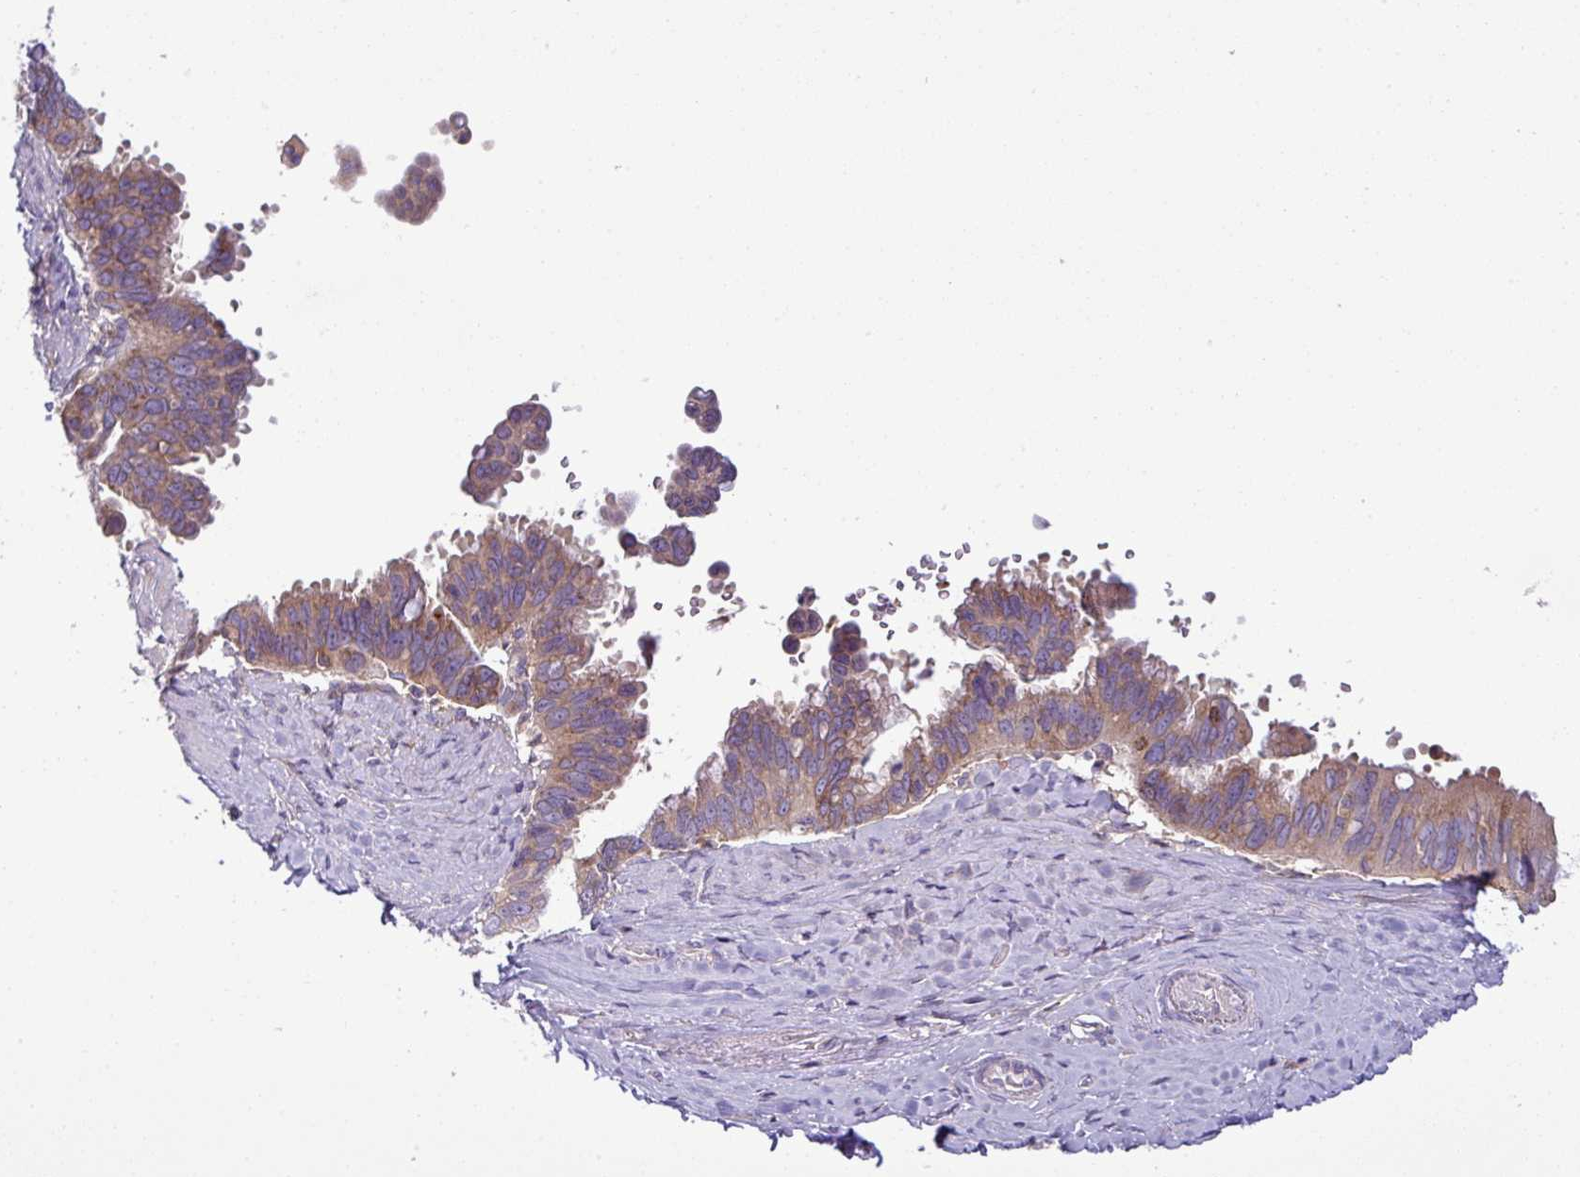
{"staining": {"intensity": "moderate", "quantity": ">75%", "location": "cytoplasmic/membranous"}, "tissue": "pancreatic cancer", "cell_type": "Tumor cells", "image_type": "cancer", "snomed": [{"axis": "morphology", "description": "Inflammation, NOS"}, {"axis": "morphology", "description": "Adenocarcinoma, NOS"}, {"axis": "topography", "description": "Pancreas"}], "caption": "Tumor cells display moderate cytoplasmic/membranous staining in about >75% of cells in pancreatic cancer. The protein of interest is shown in brown color, while the nuclei are stained blue.", "gene": "LRRC74B", "patient": {"sex": "female", "age": 56}}